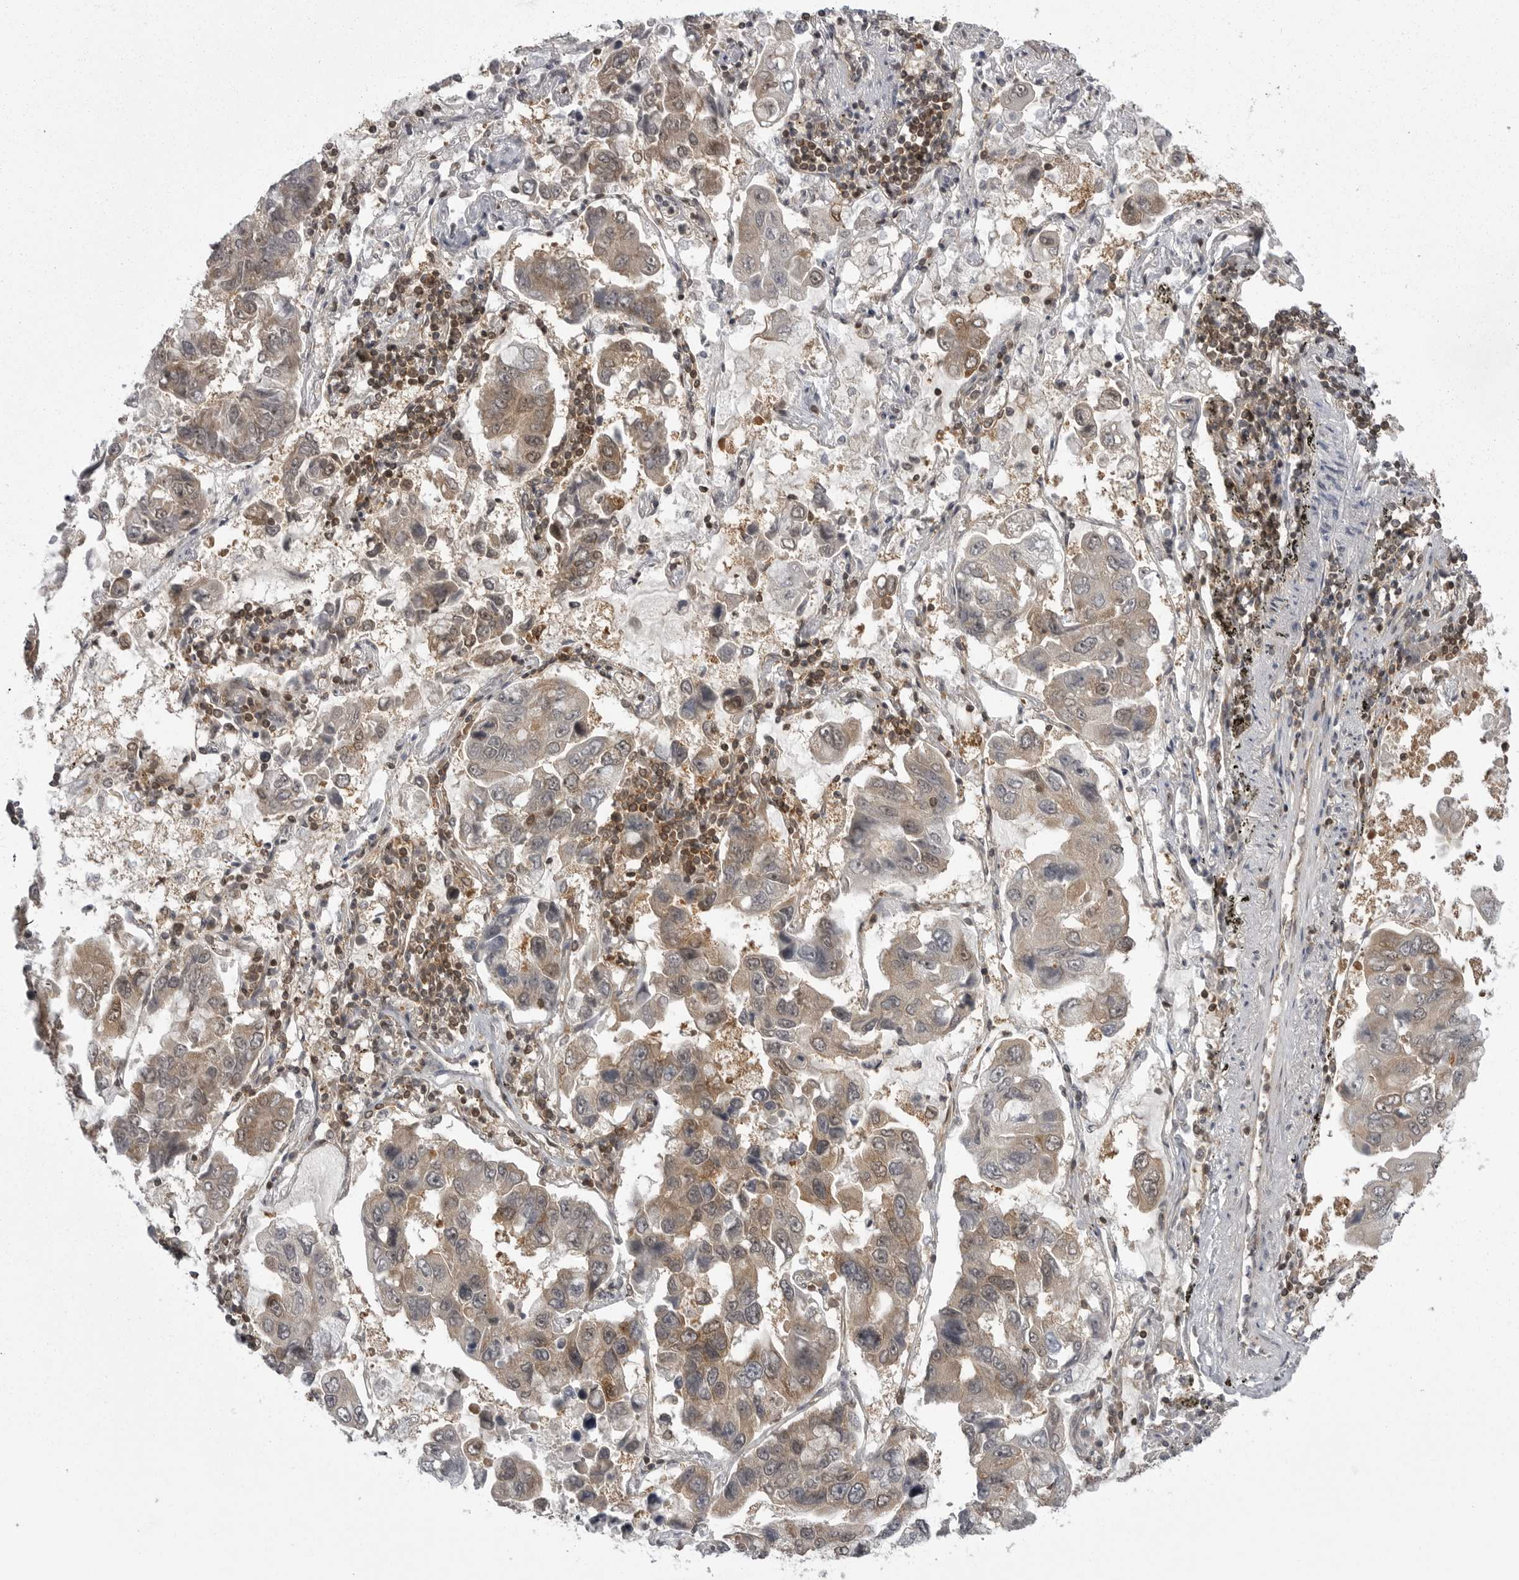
{"staining": {"intensity": "moderate", "quantity": ">75%", "location": "cytoplasmic/membranous"}, "tissue": "lung cancer", "cell_type": "Tumor cells", "image_type": "cancer", "snomed": [{"axis": "morphology", "description": "Adenocarcinoma, NOS"}, {"axis": "topography", "description": "Lung"}], "caption": "Brown immunohistochemical staining in lung adenocarcinoma demonstrates moderate cytoplasmic/membranous staining in approximately >75% of tumor cells.", "gene": "STK24", "patient": {"sex": "male", "age": 64}}